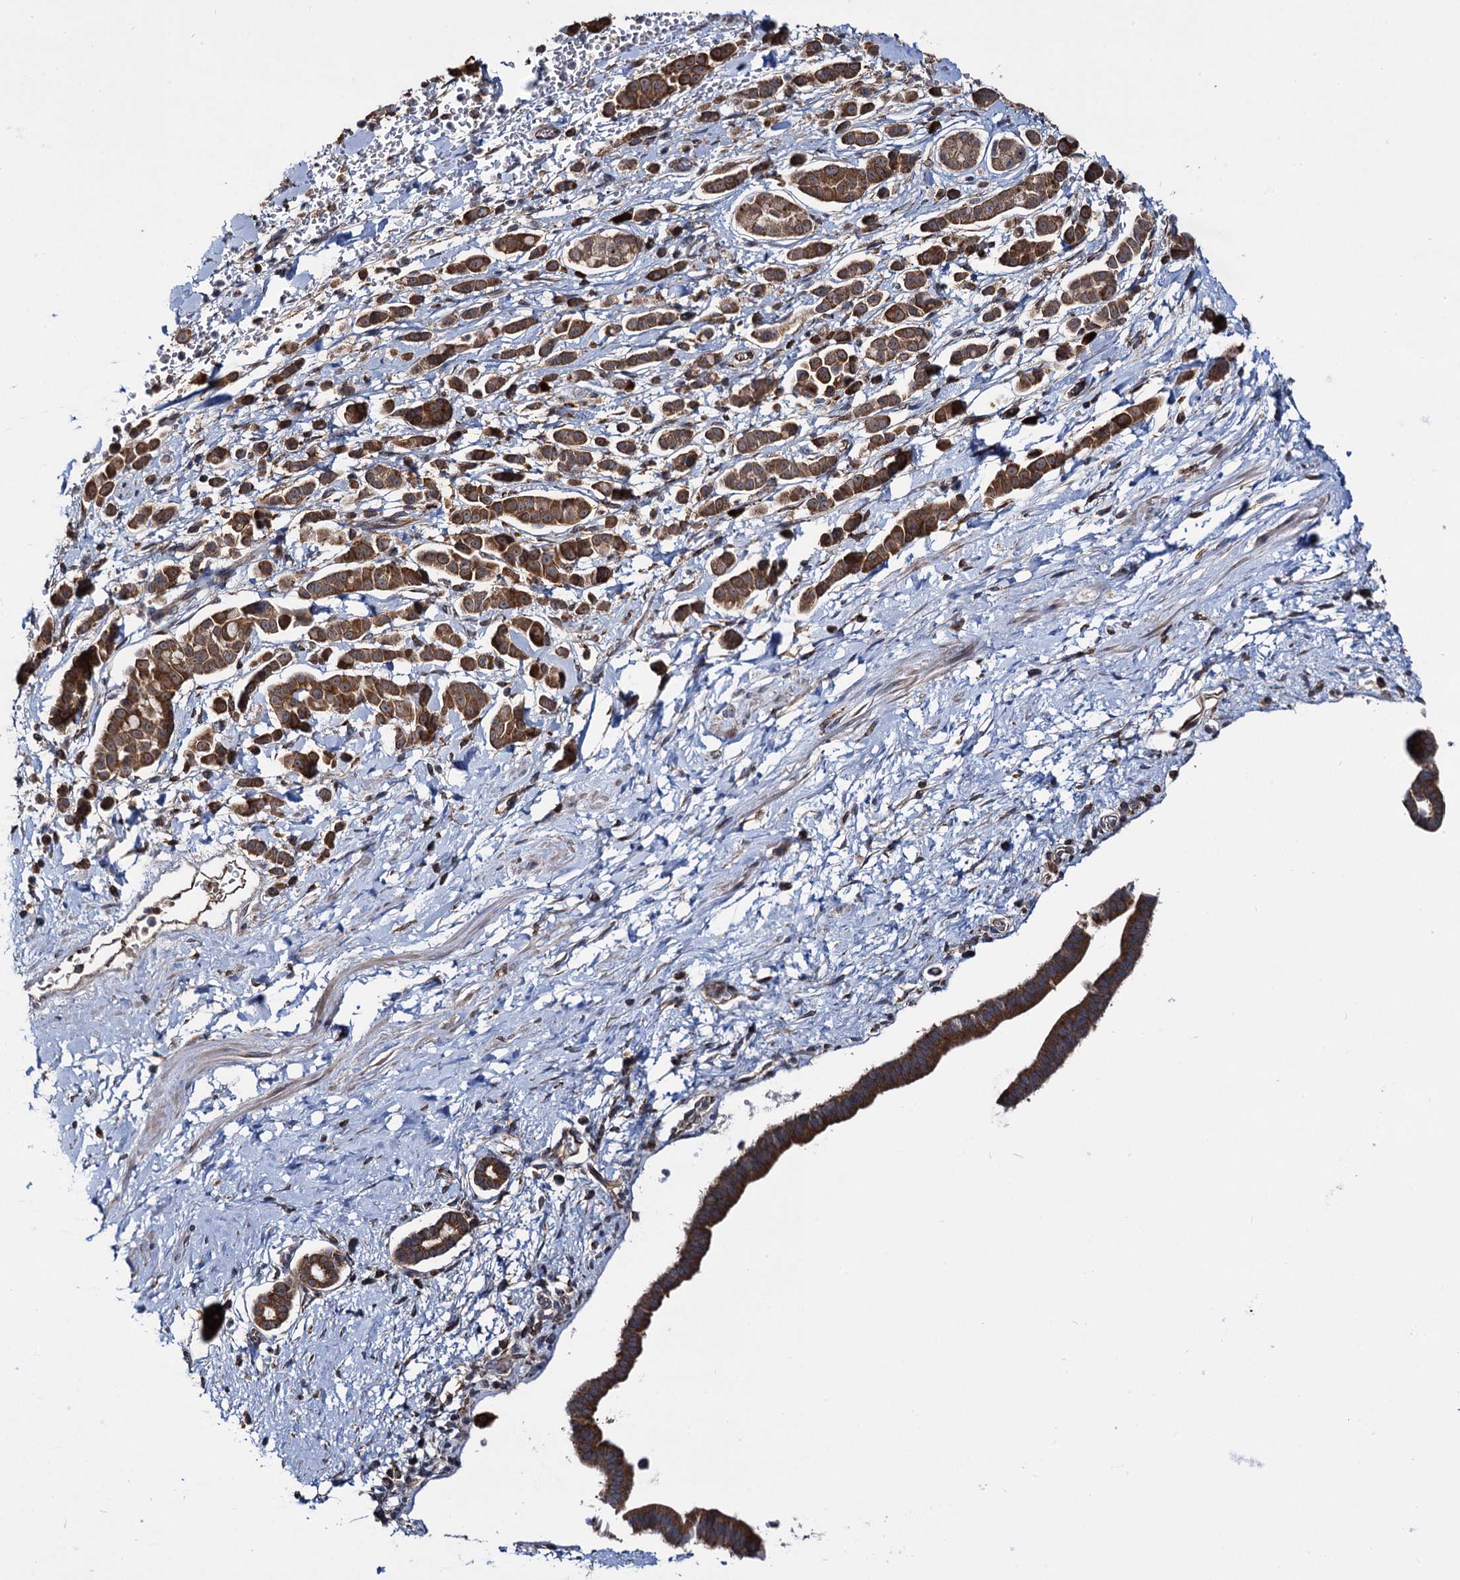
{"staining": {"intensity": "moderate", "quantity": ">75%", "location": "cytoplasmic/membranous"}, "tissue": "pancreatic cancer", "cell_type": "Tumor cells", "image_type": "cancer", "snomed": [{"axis": "morphology", "description": "Normal tissue, NOS"}, {"axis": "morphology", "description": "Adenocarcinoma, NOS"}, {"axis": "topography", "description": "Pancreas"}], "caption": "Immunohistochemistry histopathology image of human pancreatic cancer stained for a protein (brown), which shows medium levels of moderate cytoplasmic/membranous positivity in approximately >75% of tumor cells.", "gene": "UFM1", "patient": {"sex": "female", "age": 64}}